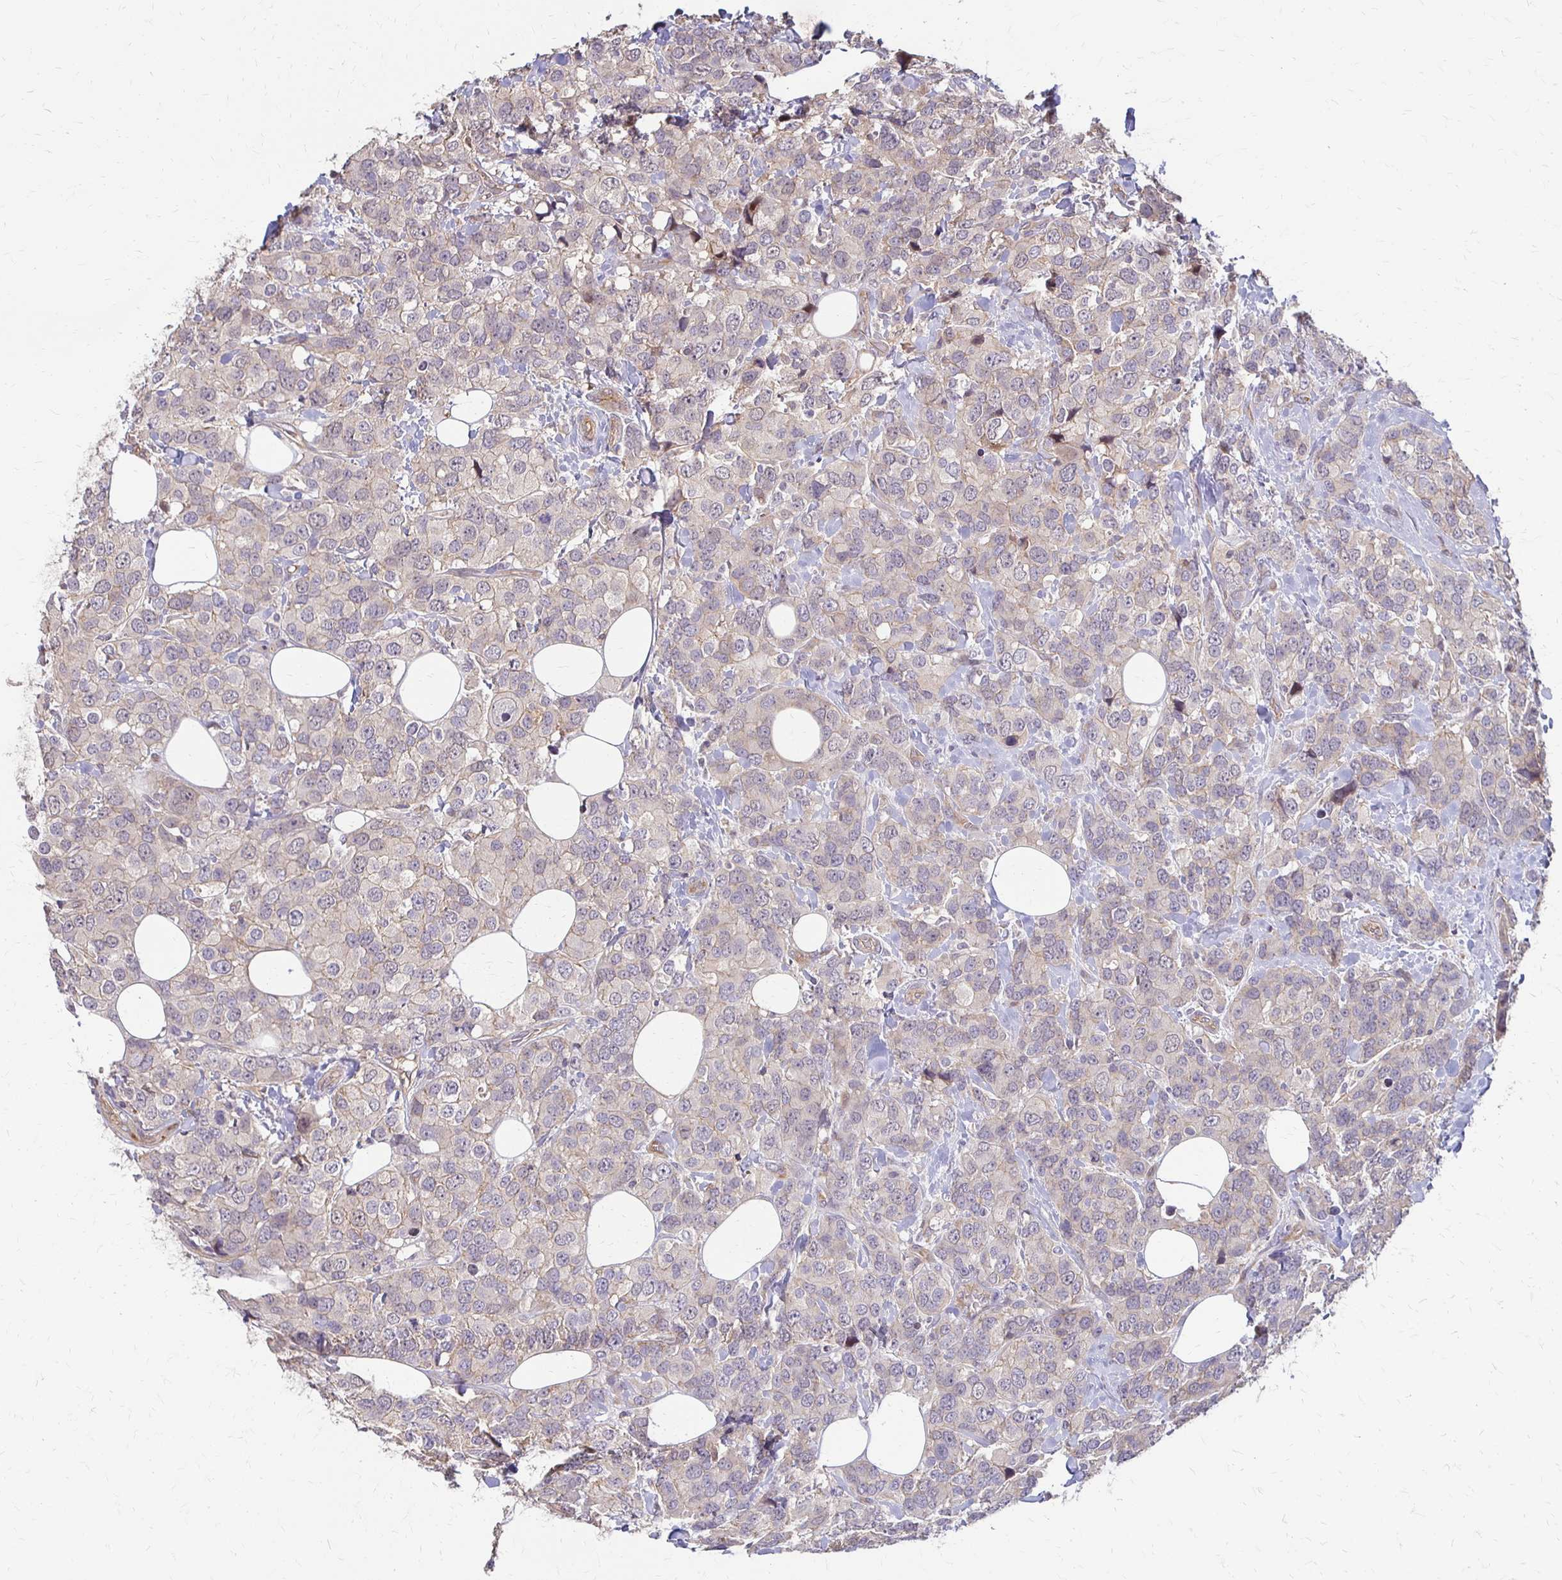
{"staining": {"intensity": "negative", "quantity": "none", "location": "none"}, "tissue": "breast cancer", "cell_type": "Tumor cells", "image_type": "cancer", "snomed": [{"axis": "morphology", "description": "Lobular carcinoma"}, {"axis": "topography", "description": "Breast"}], "caption": "Immunohistochemistry (IHC) histopathology image of breast cancer stained for a protein (brown), which shows no expression in tumor cells.", "gene": "CFL2", "patient": {"sex": "female", "age": 59}}